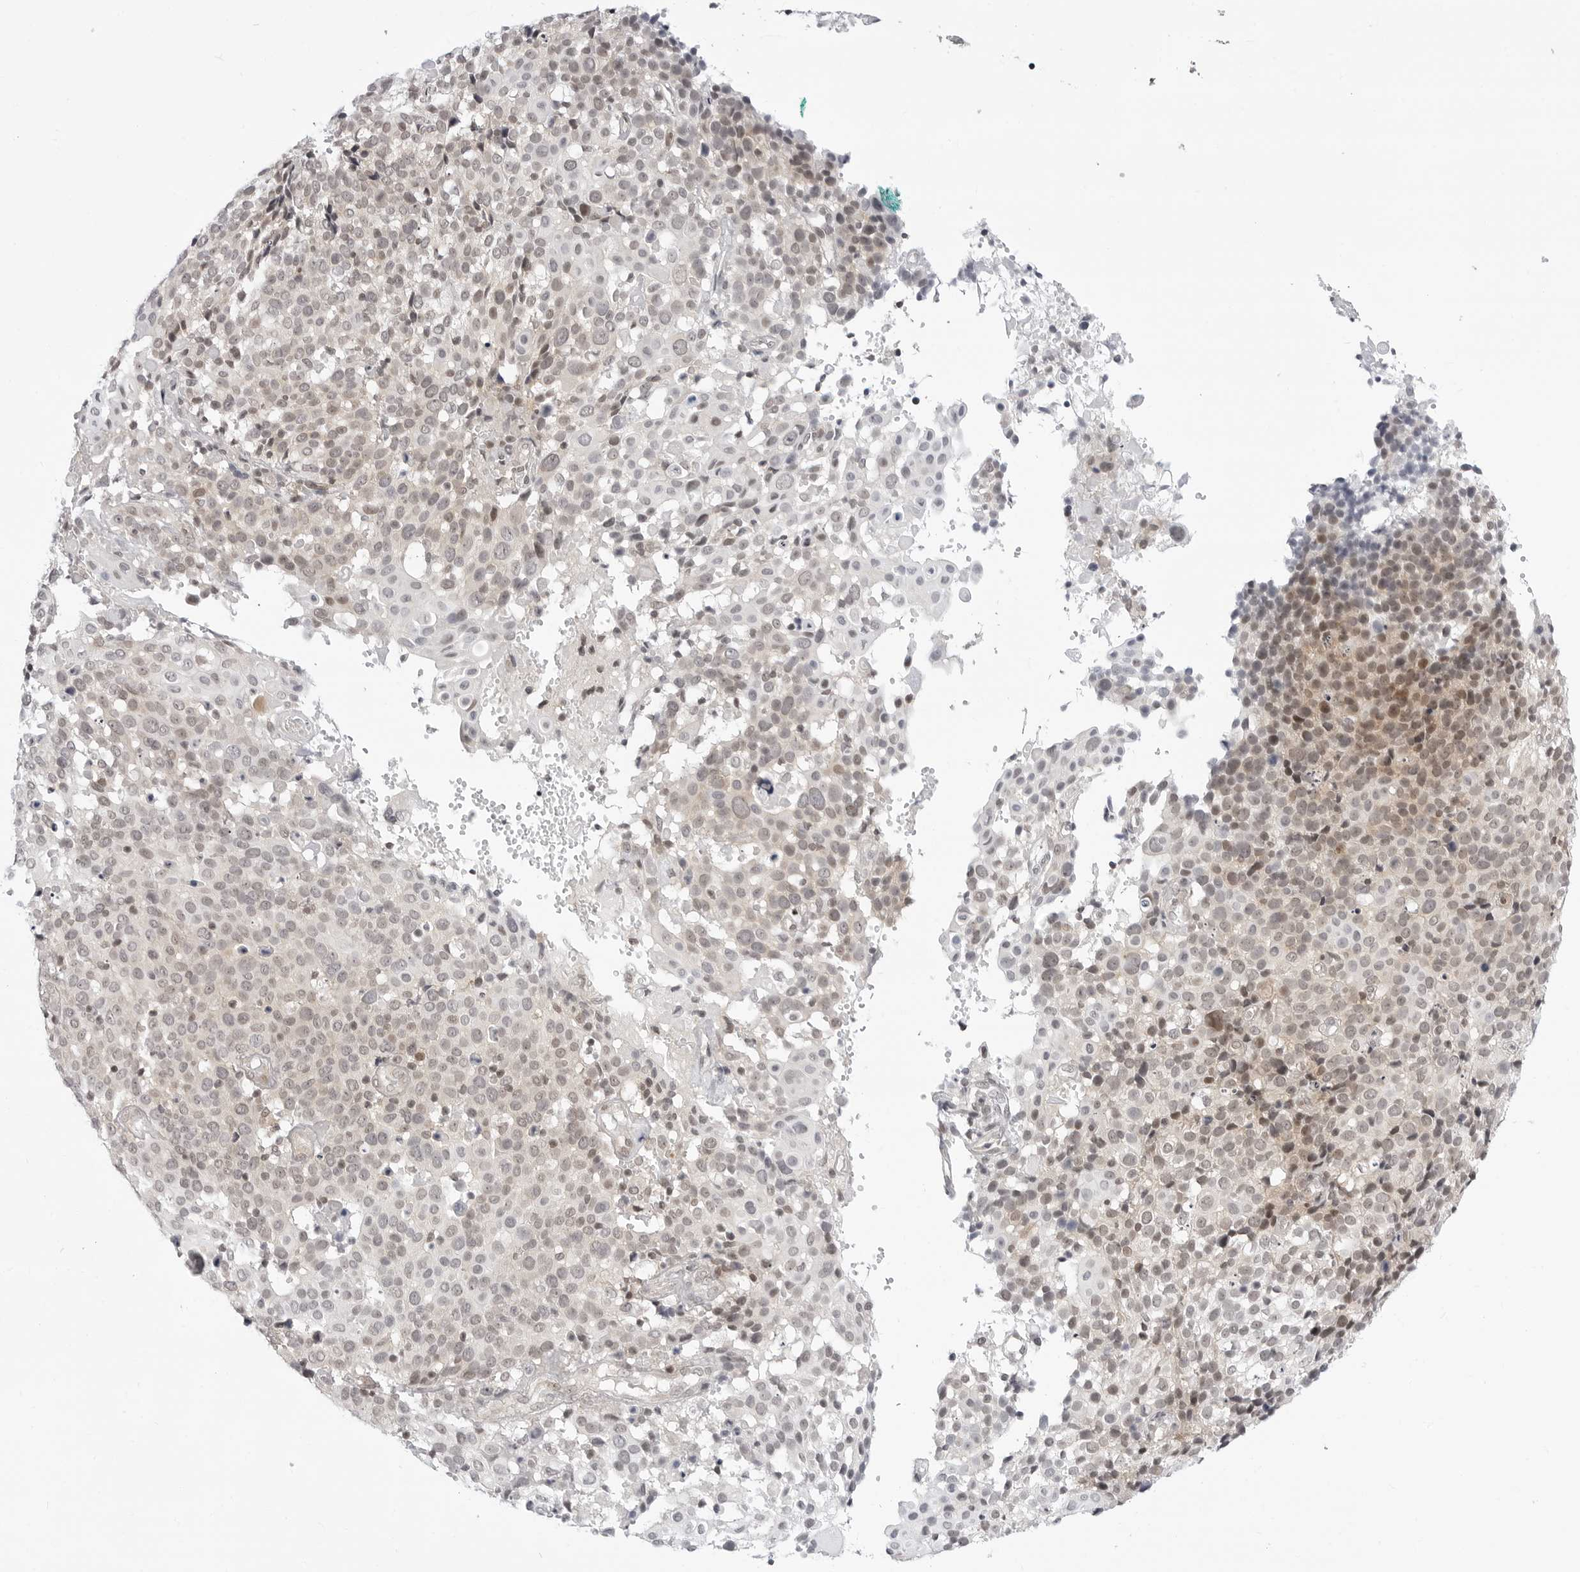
{"staining": {"intensity": "weak", "quantity": "25%-75%", "location": "cytoplasmic/membranous,nuclear"}, "tissue": "cervical cancer", "cell_type": "Tumor cells", "image_type": "cancer", "snomed": [{"axis": "morphology", "description": "Squamous cell carcinoma, NOS"}, {"axis": "topography", "description": "Cervix"}], "caption": "A micrograph of squamous cell carcinoma (cervical) stained for a protein exhibits weak cytoplasmic/membranous and nuclear brown staining in tumor cells.", "gene": "PPP2R5C", "patient": {"sex": "female", "age": 74}}